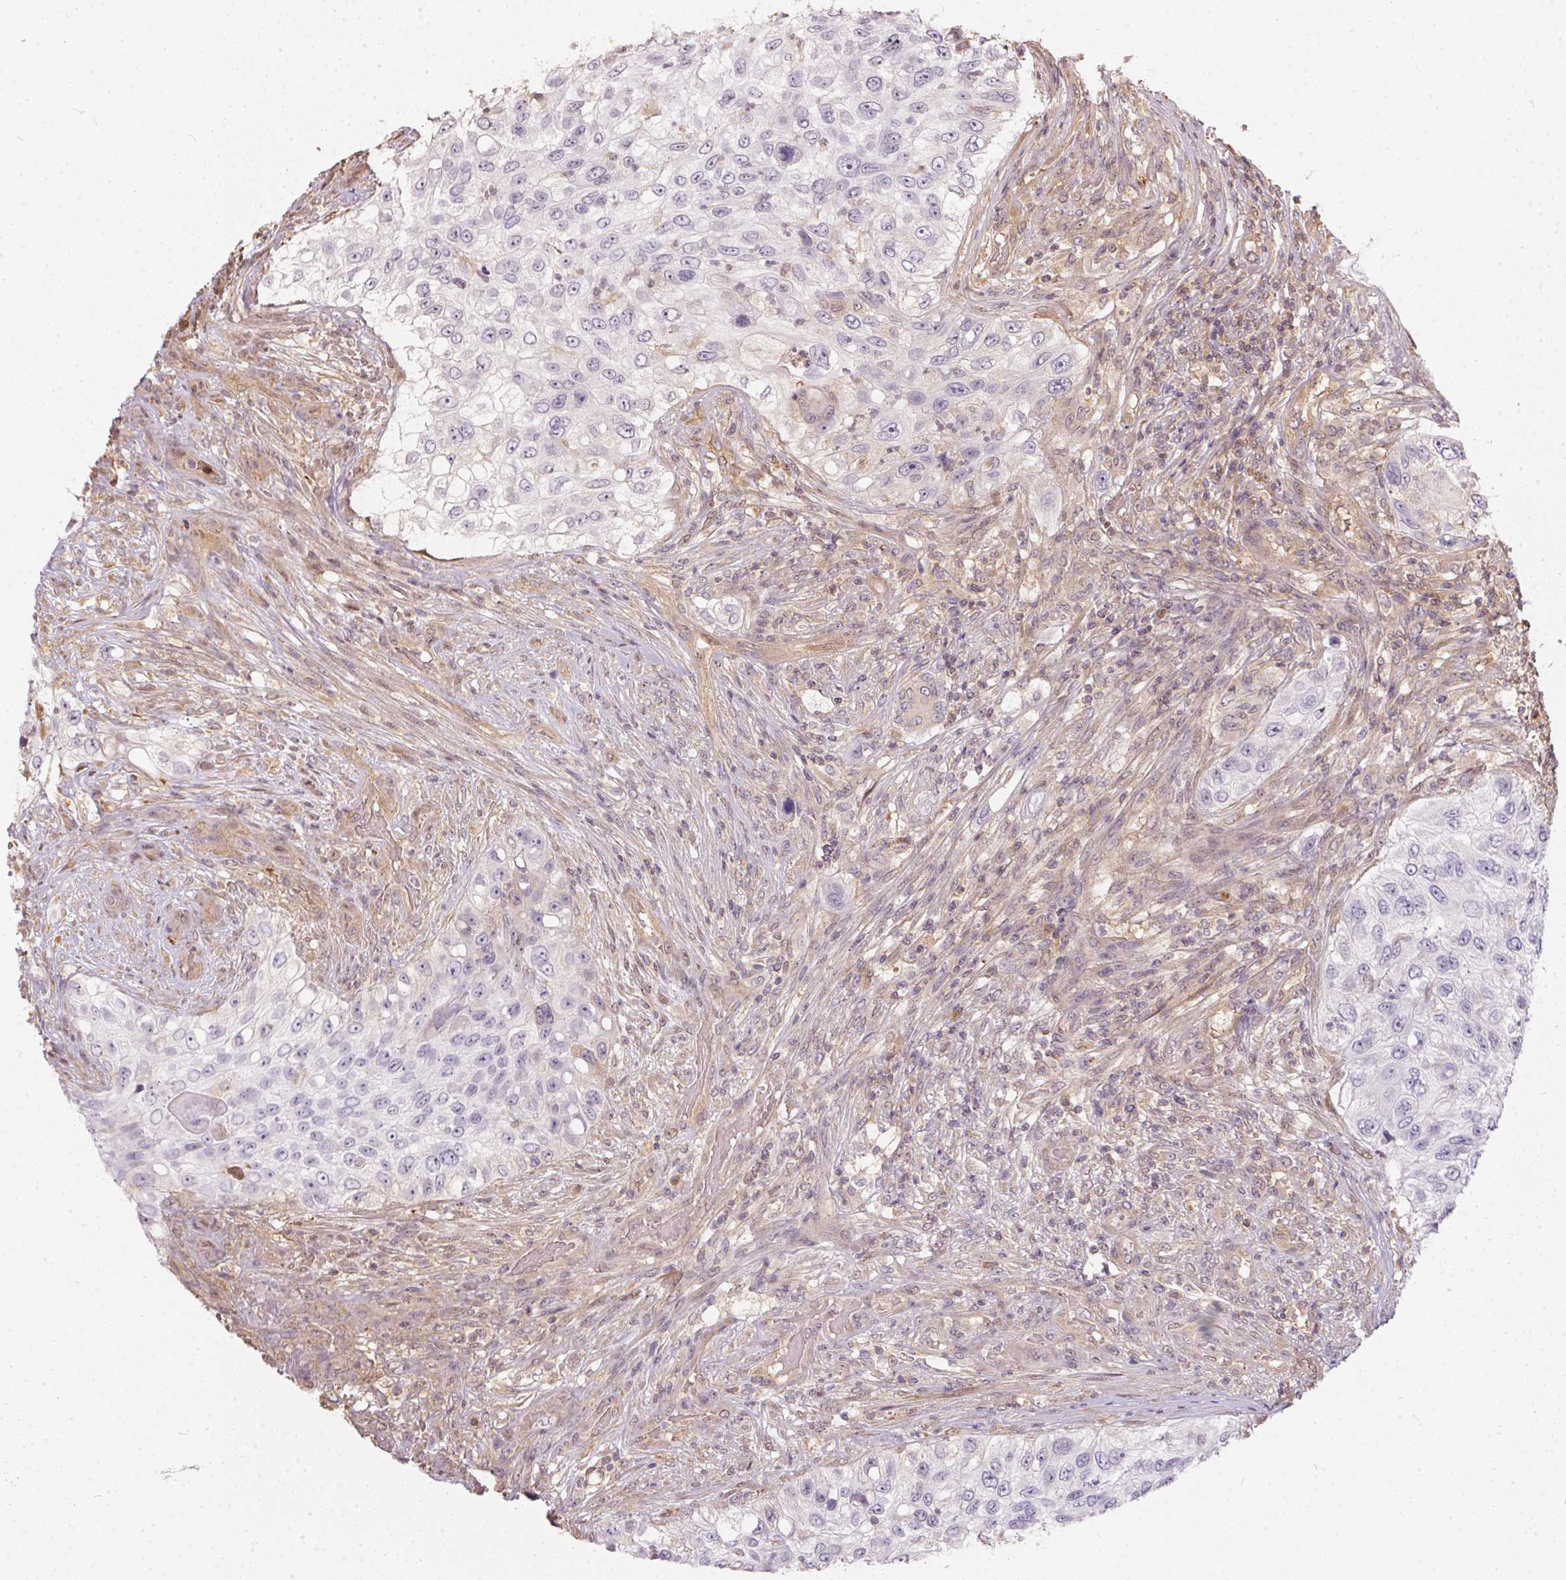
{"staining": {"intensity": "negative", "quantity": "none", "location": "none"}, "tissue": "urothelial cancer", "cell_type": "Tumor cells", "image_type": "cancer", "snomed": [{"axis": "morphology", "description": "Urothelial carcinoma, High grade"}, {"axis": "topography", "description": "Urinary bladder"}], "caption": "Tumor cells are negative for brown protein staining in urothelial carcinoma (high-grade).", "gene": "BLMH", "patient": {"sex": "female", "age": 60}}